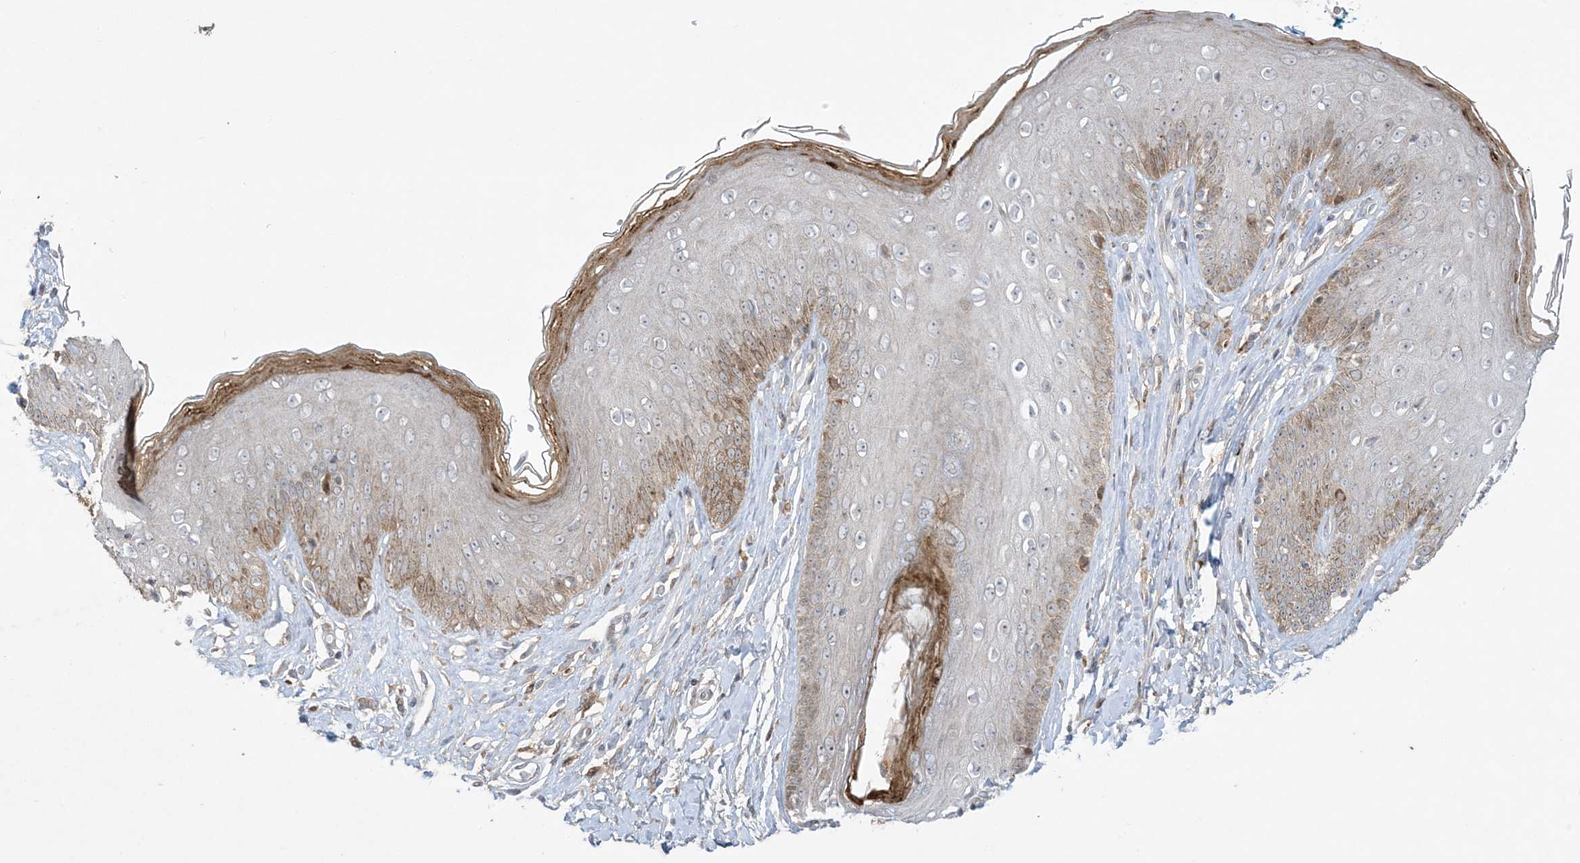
{"staining": {"intensity": "moderate", "quantity": "<25%", "location": "cytoplasmic/membranous"}, "tissue": "skin", "cell_type": "Epidermal cells", "image_type": "normal", "snomed": [{"axis": "morphology", "description": "Normal tissue, NOS"}, {"axis": "morphology", "description": "Squamous cell carcinoma, NOS"}, {"axis": "topography", "description": "Vulva"}], "caption": "DAB (3,3'-diaminobenzidine) immunohistochemical staining of unremarkable skin shows moderate cytoplasmic/membranous protein positivity in about <25% of epidermal cells. (Brightfield microscopy of DAB IHC at high magnification).", "gene": "SOGA3", "patient": {"sex": "female", "age": 85}}